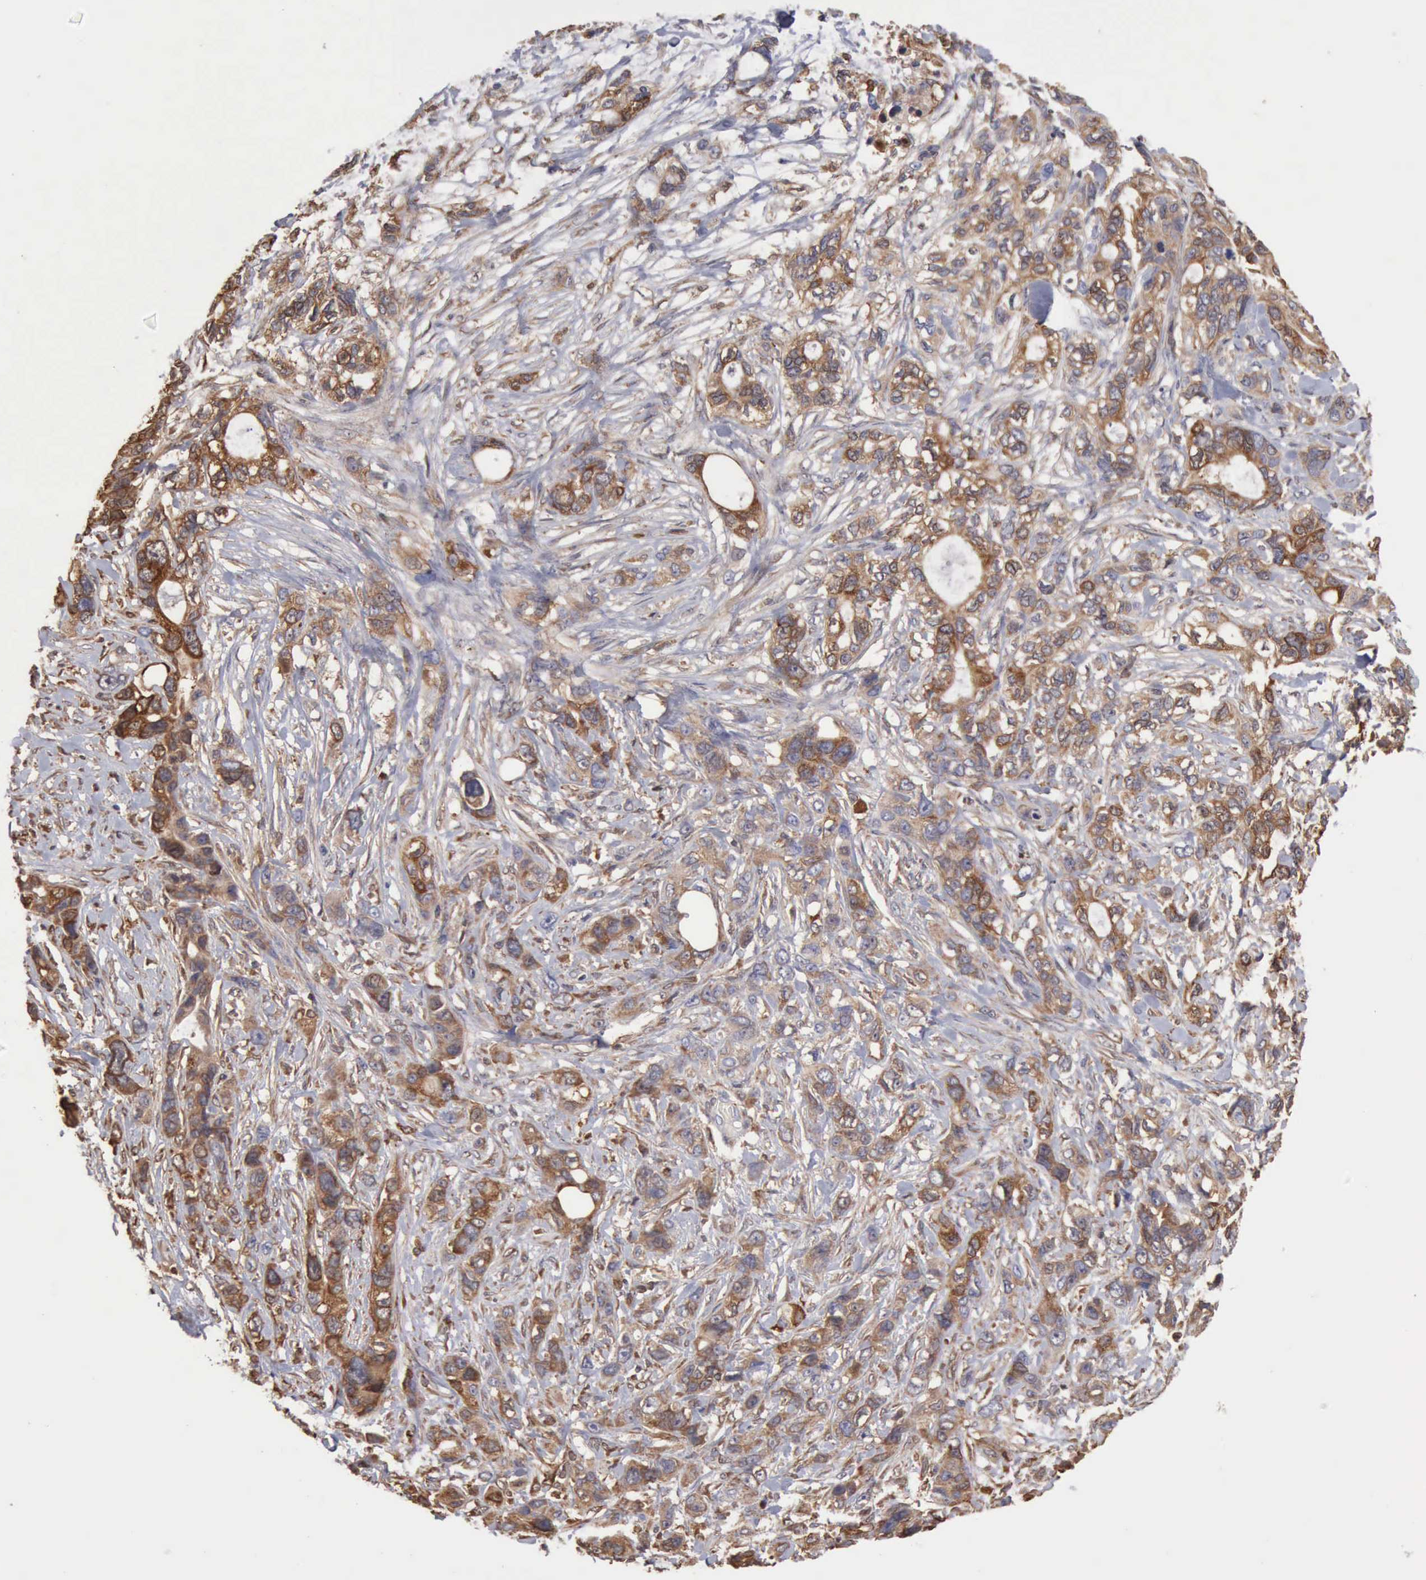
{"staining": {"intensity": "moderate", "quantity": ">75%", "location": "cytoplasmic/membranous"}, "tissue": "stomach cancer", "cell_type": "Tumor cells", "image_type": "cancer", "snomed": [{"axis": "morphology", "description": "Adenocarcinoma, NOS"}, {"axis": "topography", "description": "Stomach, upper"}], "caption": "This image exhibits immunohistochemistry staining of adenocarcinoma (stomach), with medium moderate cytoplasmic/membranous positivity in about >75% of tumor cells.", "gene": "APOL2", "patient": {"sex": "male", "age": 47}}